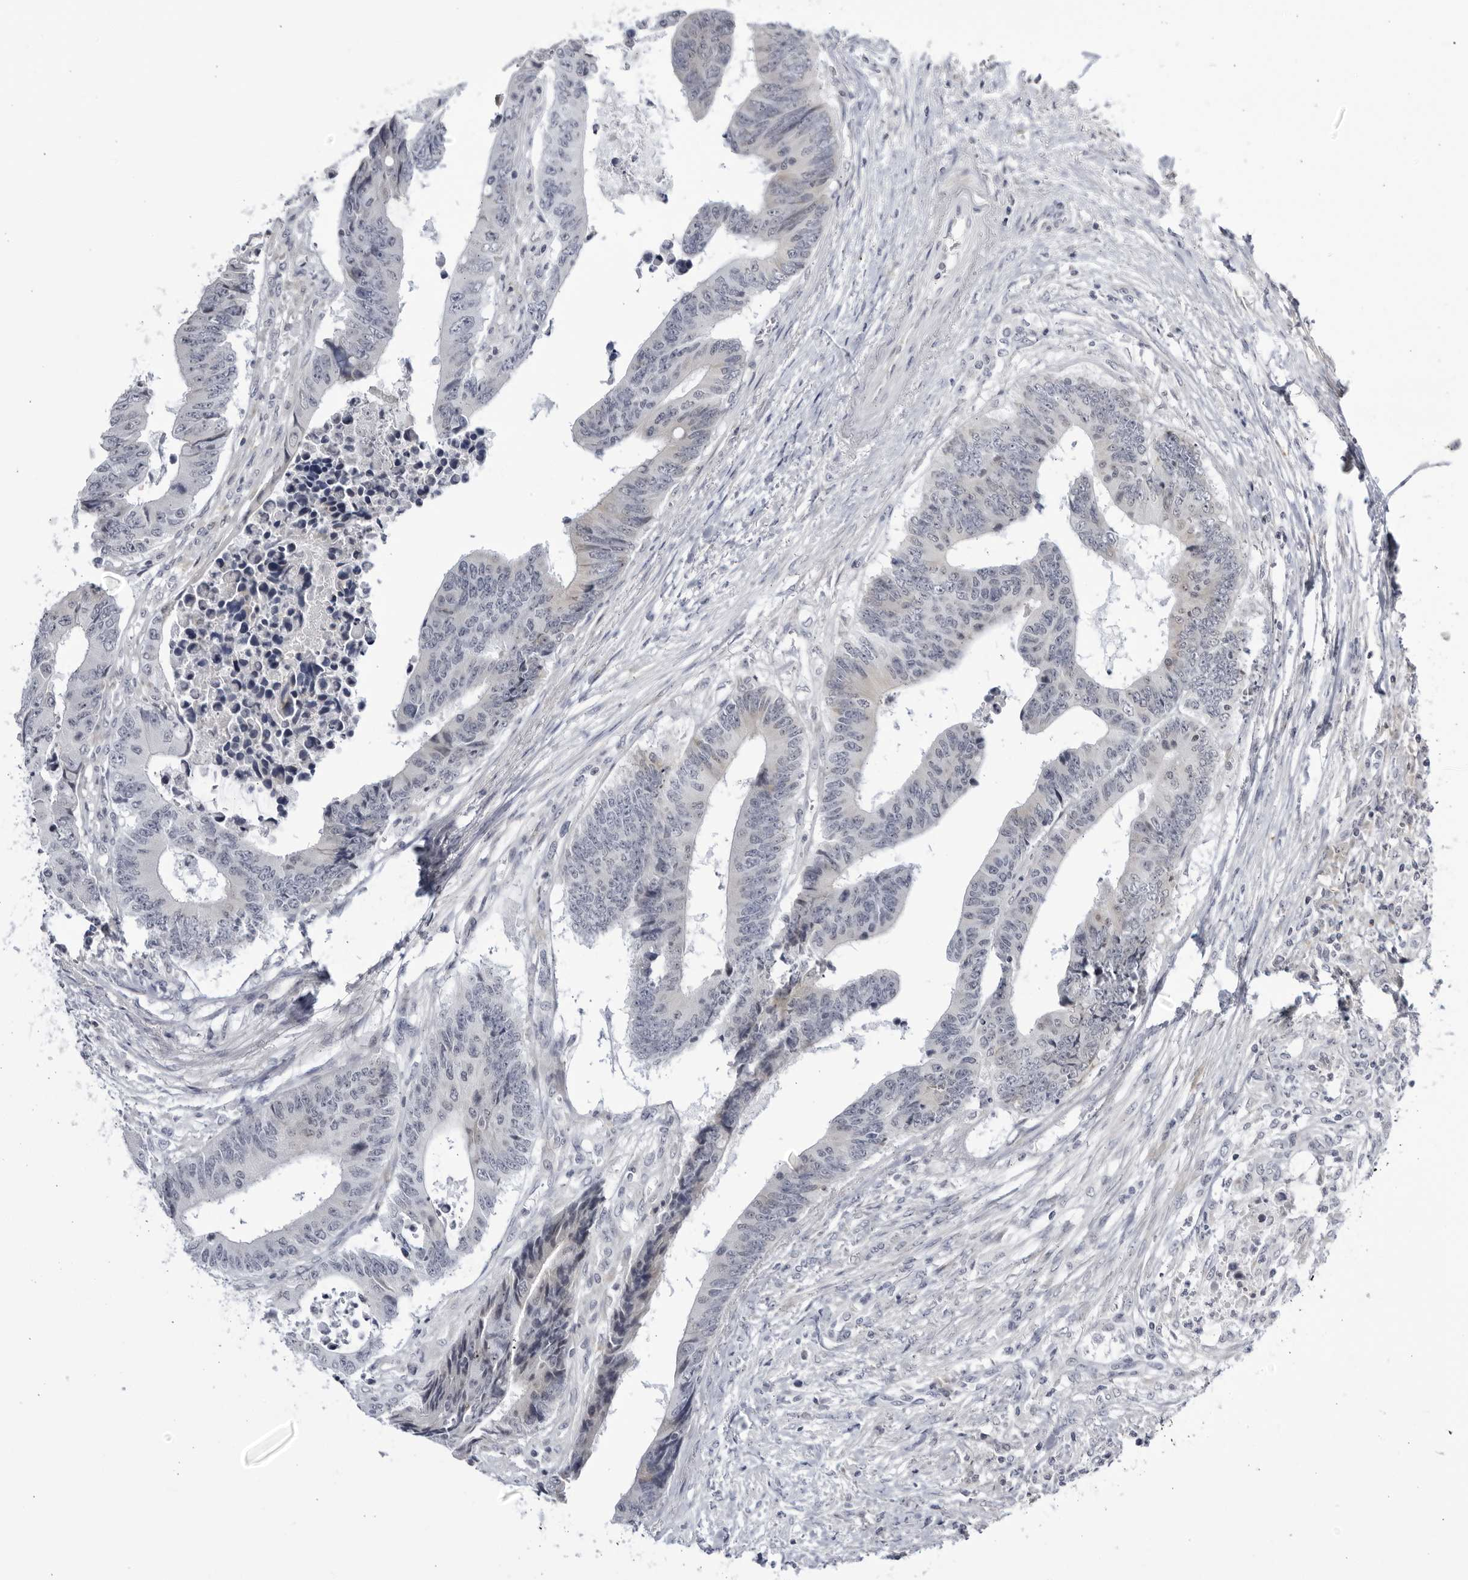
{"staining": {"intensity": "negative", "quantity": "none", "location": "none"}, "tissue": "colorectal cancer", "cell_type": "Tumor cells", "image_type": "cancer", "snomed": [{"axis": "morphology", "description": "Adenocarcinoma, NOS"}, {"axis": "topography", "description": "Rectum"}], "caption": "DAB (3,3'-diaminobenzidine) immunohistochemical staining of colorectal cancer reveals no significant staining in tumor cells.", "gene": "CNBD1", "patient": {"sex": "male", "age": 84}}